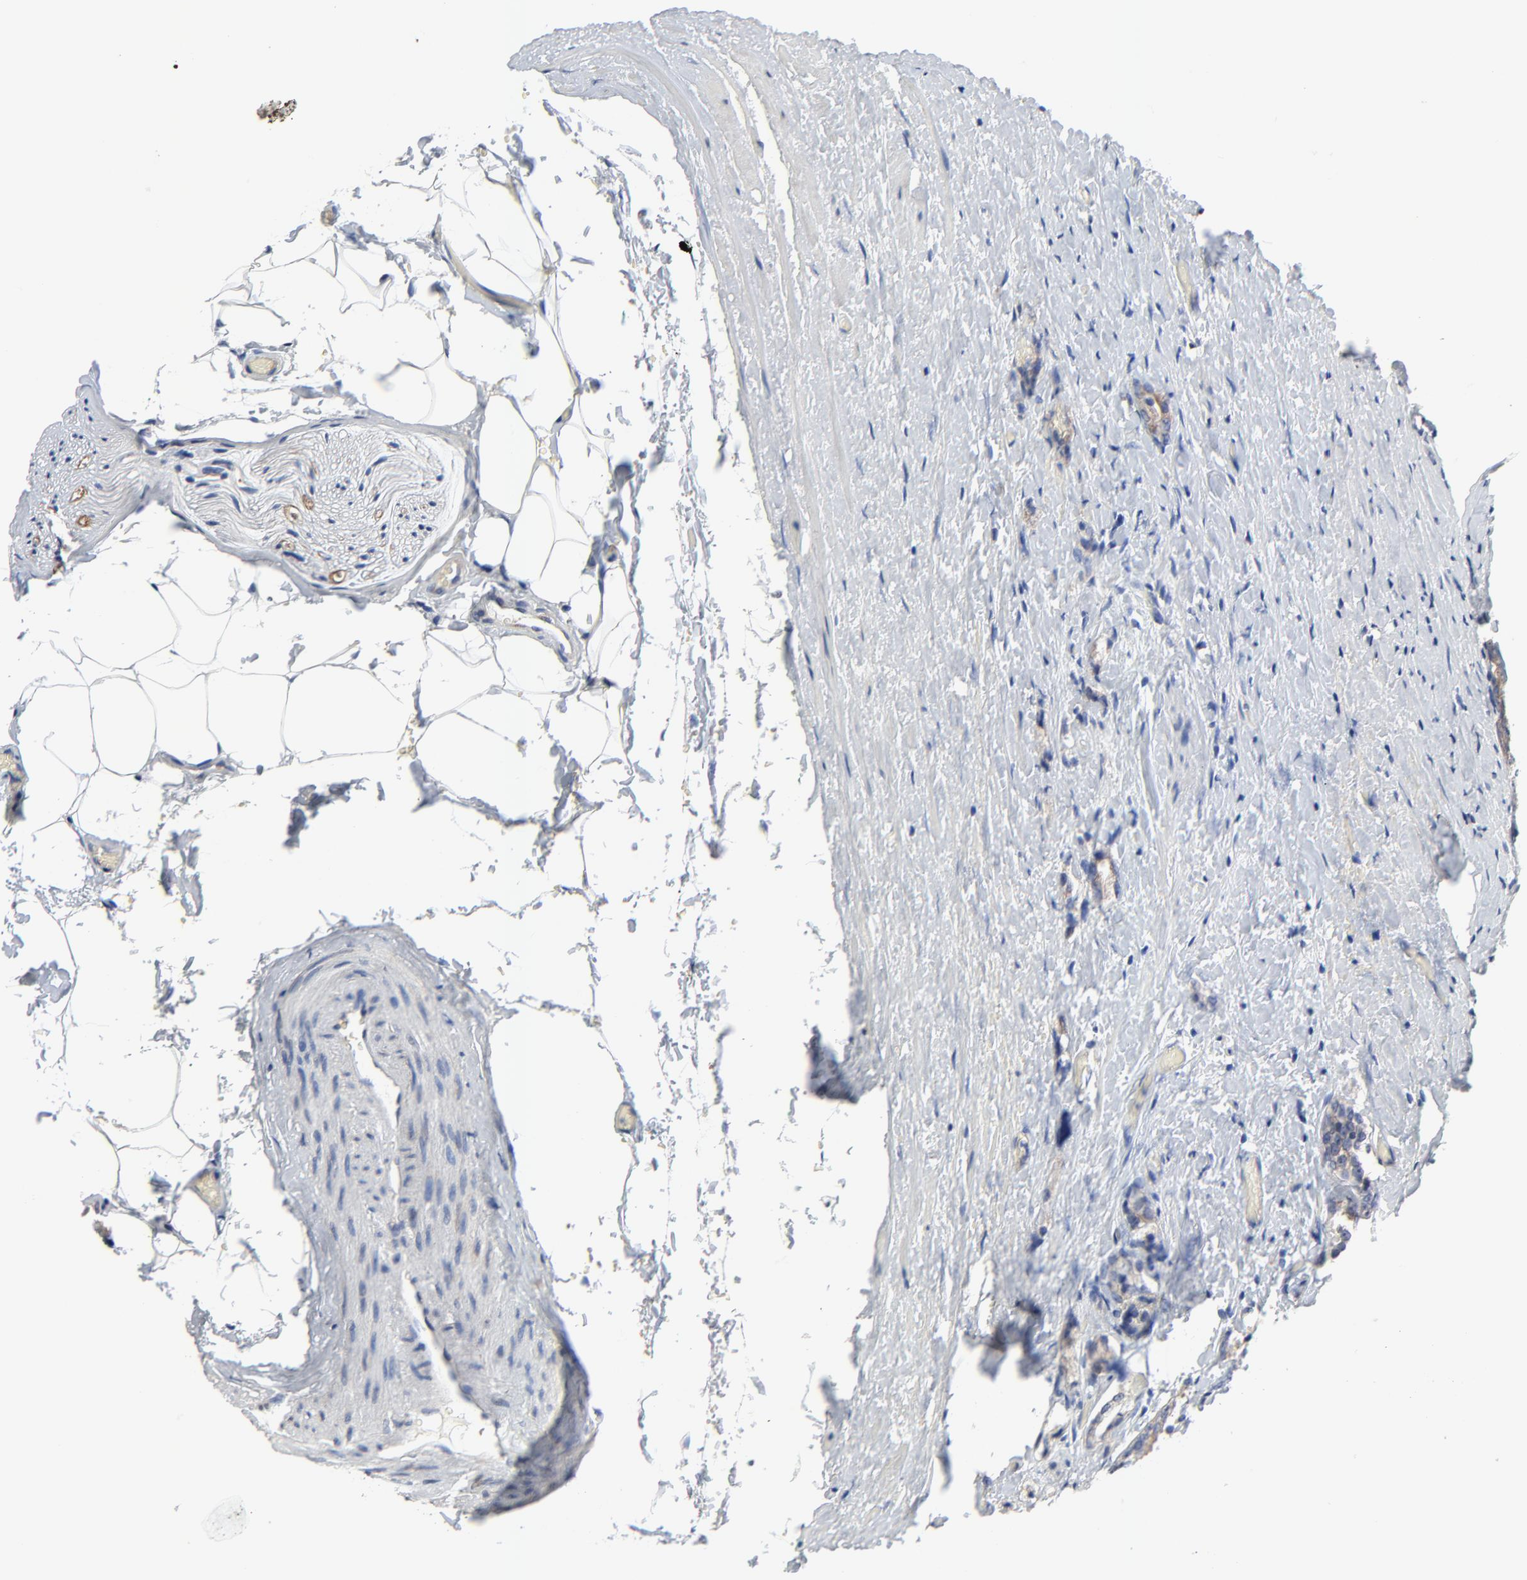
{"staining": {"intensity": "weak", "quantity": "25%-75%", "location": "cytoplasmic/membranous"}, "tissue": "prostate cancer", "cell_type": "Tumor cells", "image_type": "cancer", "snomed": [{"axis": "morphology", "description": "Adenocarcinoma, Medium grade"}, {"axis": "topography", "description": "Prostate"}], "caption": "A brown stain labels weak cytoplasmic/membranous staining of a protein in human prostate cancer tumor cells.", "gene": "VAV2", "patient": {"sex": "male", "age": 59}}